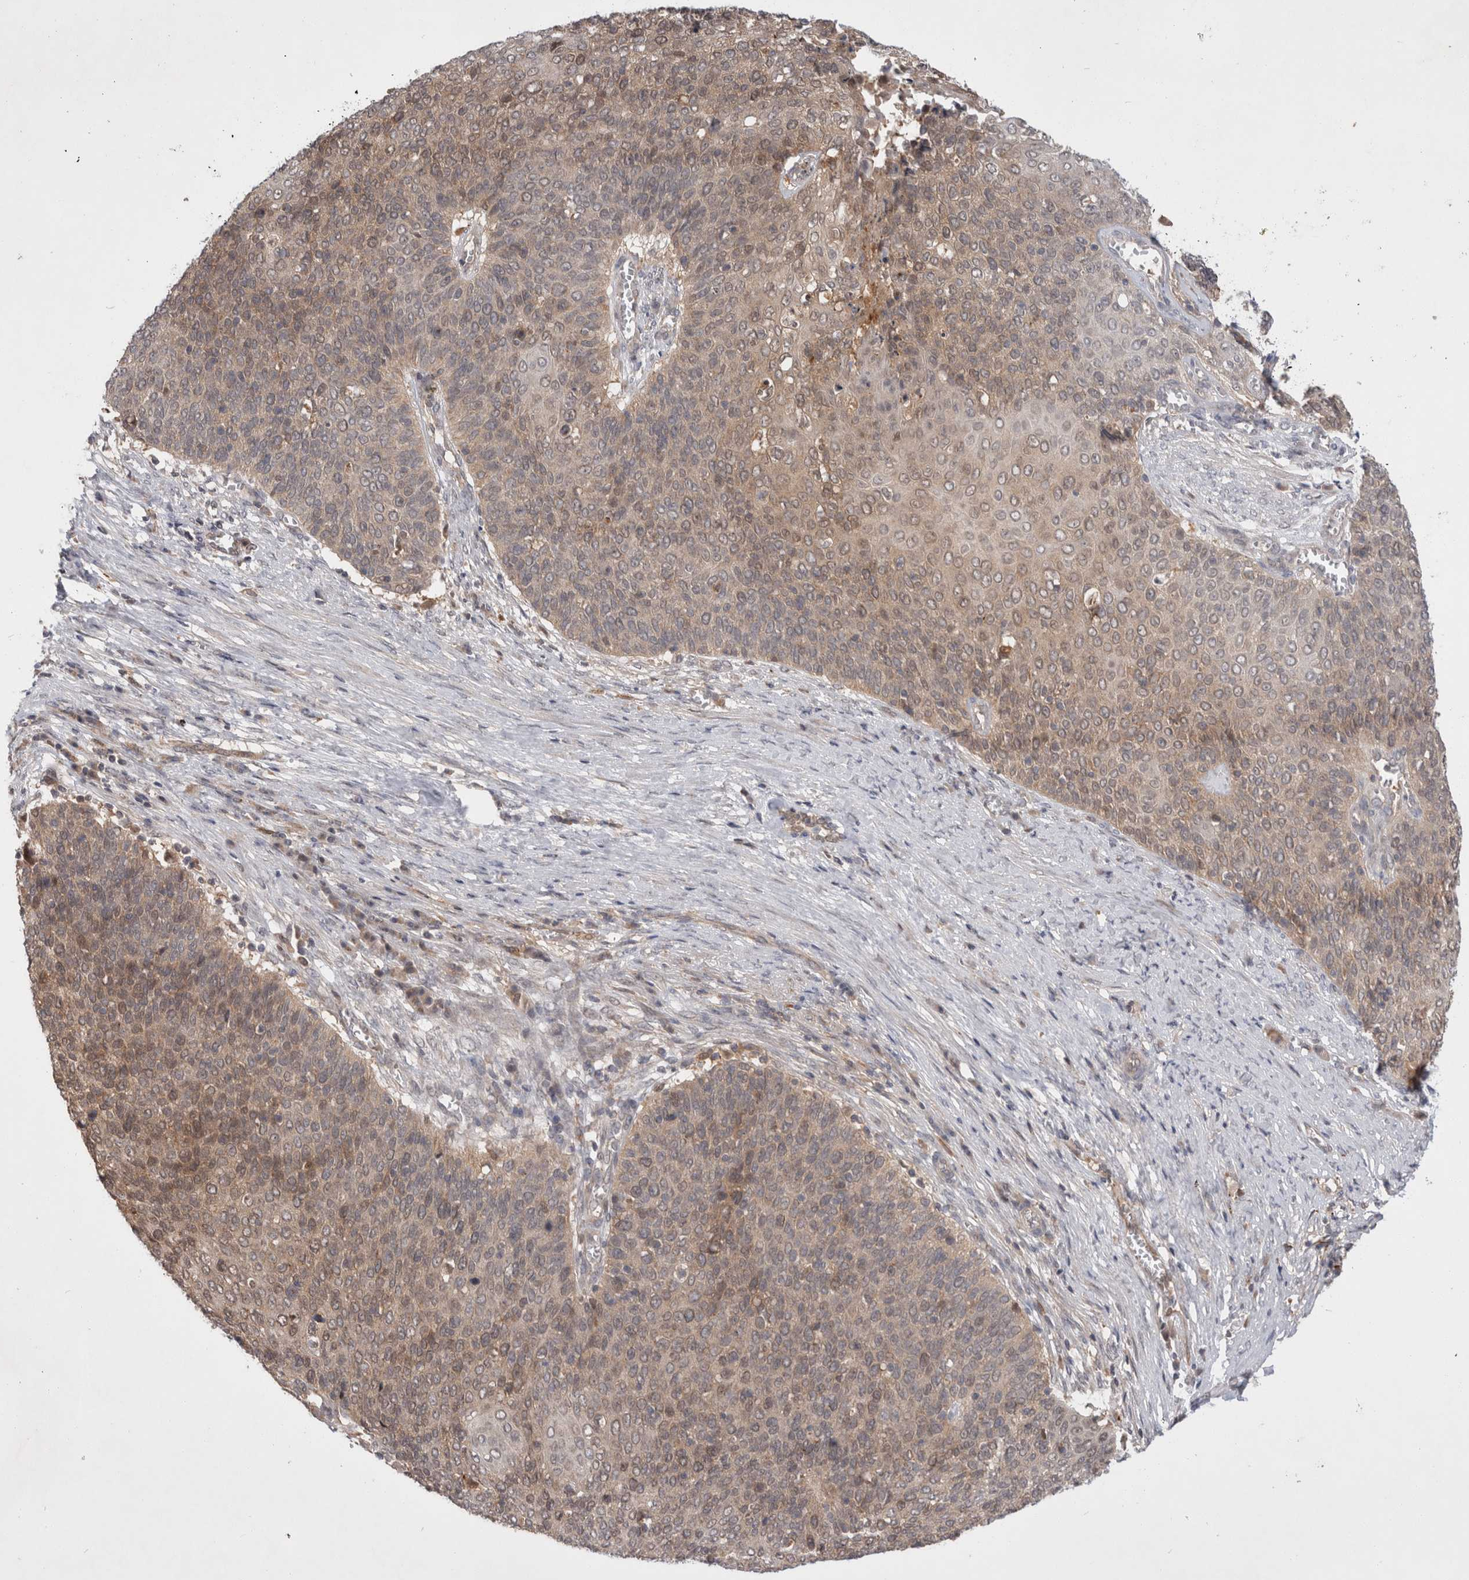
{"staining": {"intensity": "weak", "quantity": ">75%", "location": "cytoplasmic/membranous"}, "tissue": "cervical cancer", "cell_type": "Tumor cells", "image_type": "cancer", "snomed": [{"axis": "morphology", "description": "Squamous cell carcinoma, NOS"}, {"axis": "topography", "description": "Cervix"}], "caption": "This histopathology image shows immunohistochemistry staining of squamous cell carcinoma (cervical), with low weak cytoplasmic/membranous staining in approximately >75% of tumor cells.", "gene": "MRPL37", "patient": {"sex": "female", "age": 39}}